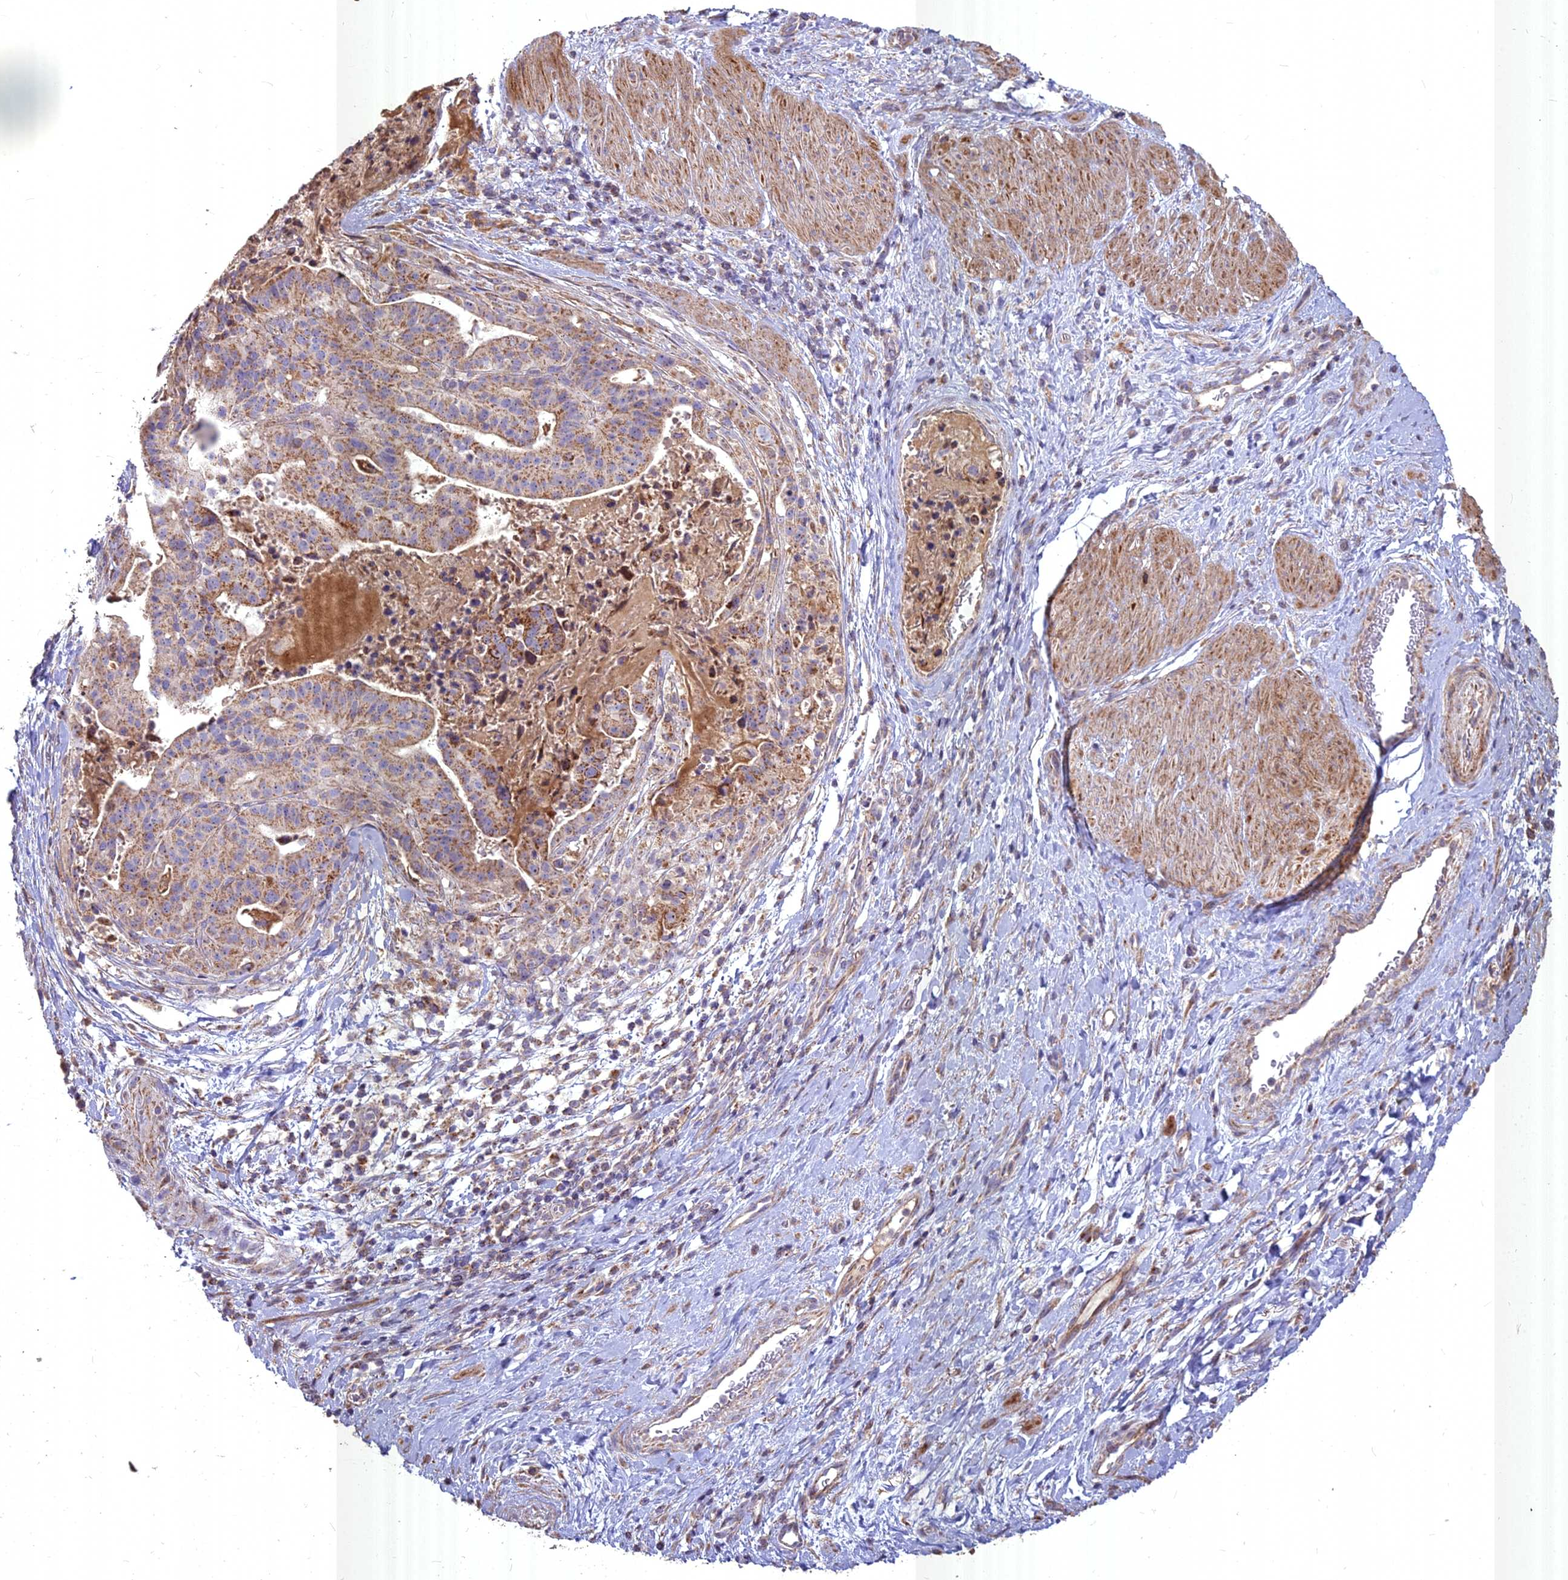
{"staining": {"intensity": "moderate", "quantity": ">75%", "location": "cytoplasmic/membranous"}, "tissue": "stomach cancer", "cell_type": "Tumor cells", "image_type": "cancer", "snomed": [{"axis": "morphology", "description": "Adenocarcinoma, NOS"}, {"axis": "topography", "description": "Stomach"}], "caption": "This is an image of immunohistochemistry staining of stomach cancer (adenocarcinoma), which shows moderate positivity in the cytoplasmic/membranous of tumor cells.", "gene": "COX11", "patient": {"sex": "male", "age": 48}}